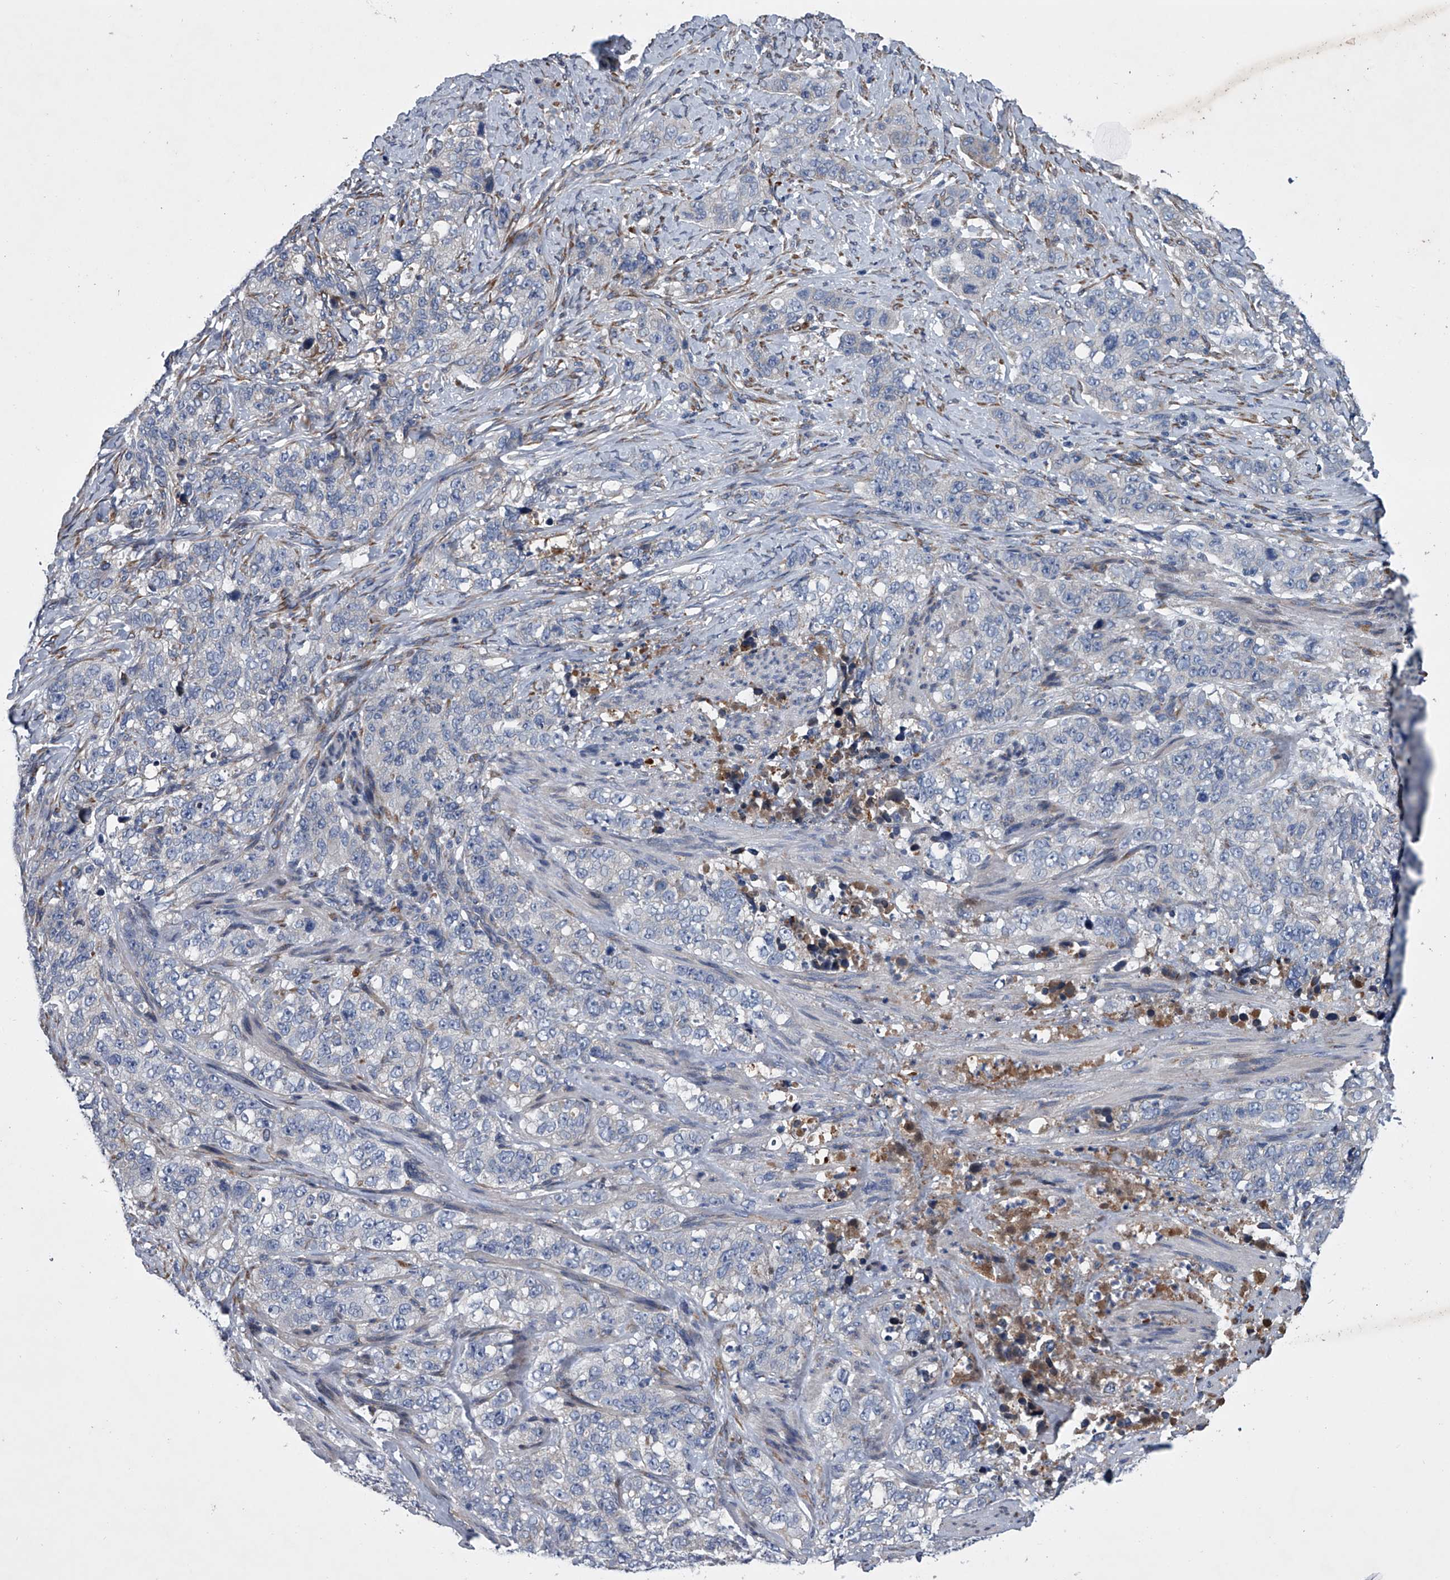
{"staining": {"intensity": "negative", "quantity": "none", "location": "none"}, "tissue": "stomach cancer", "cell_type": "Tumor cells", "image_type": "cancer", "snomed": [{"axis": "morphology", "description": "Adenocarcinoma, NOS"}, {"axis": "topography", "description": "Stomach"}], "caption": "Immunohistochemistry (IHC) micrograph of human stomach cancer stained for a protein (brown), which exhibits no expression in tumor cells.", "gene": "ABCG1", "patient": {"sex": "male", "age": 48}}